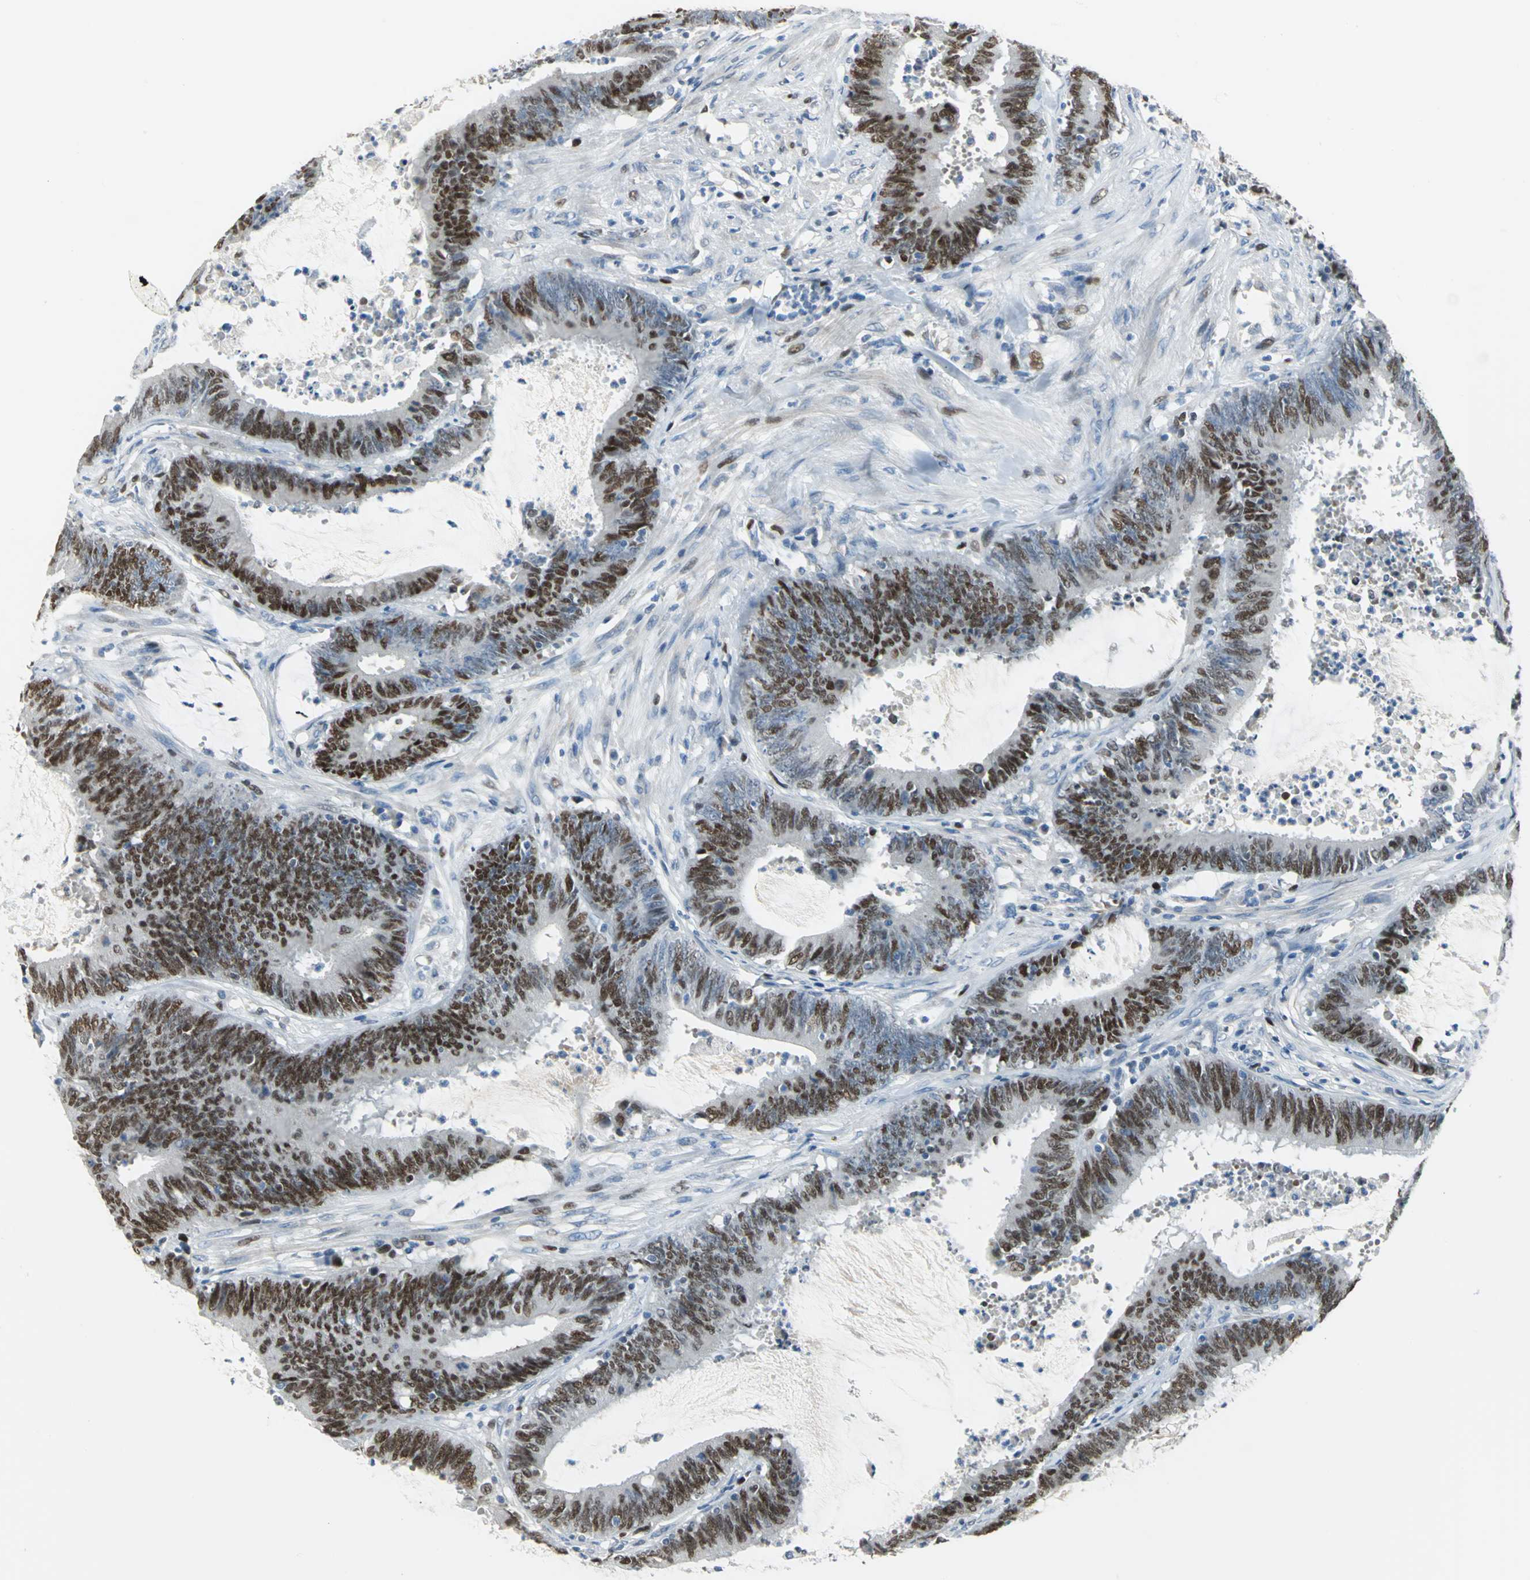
{"staining": {"intensity": "strong", "quantity": "25%-75%", "location": "nuclear"}, "tissue": "colorectal cancer", "cell_type": "Tumor cells", "image_type": "cancer", "snomed": [{"axis": "morphology", "description": "Adenocarcinoma, NOS"}, {"axis": "topography", "description": "Rectum"}], "caption": "Immunohistochemistry (IHC) histopathology image of neoplastic tissue: adenocarcinoma (colorectal) stained using immunohistochemistry (IHC) displays high levels of strong protein expression localized specifically in the nuclear of tumor cells, appearing as a nuclear brown color.", "gene": "MCM3", "patient": {"sex": "female", "age": 66}}